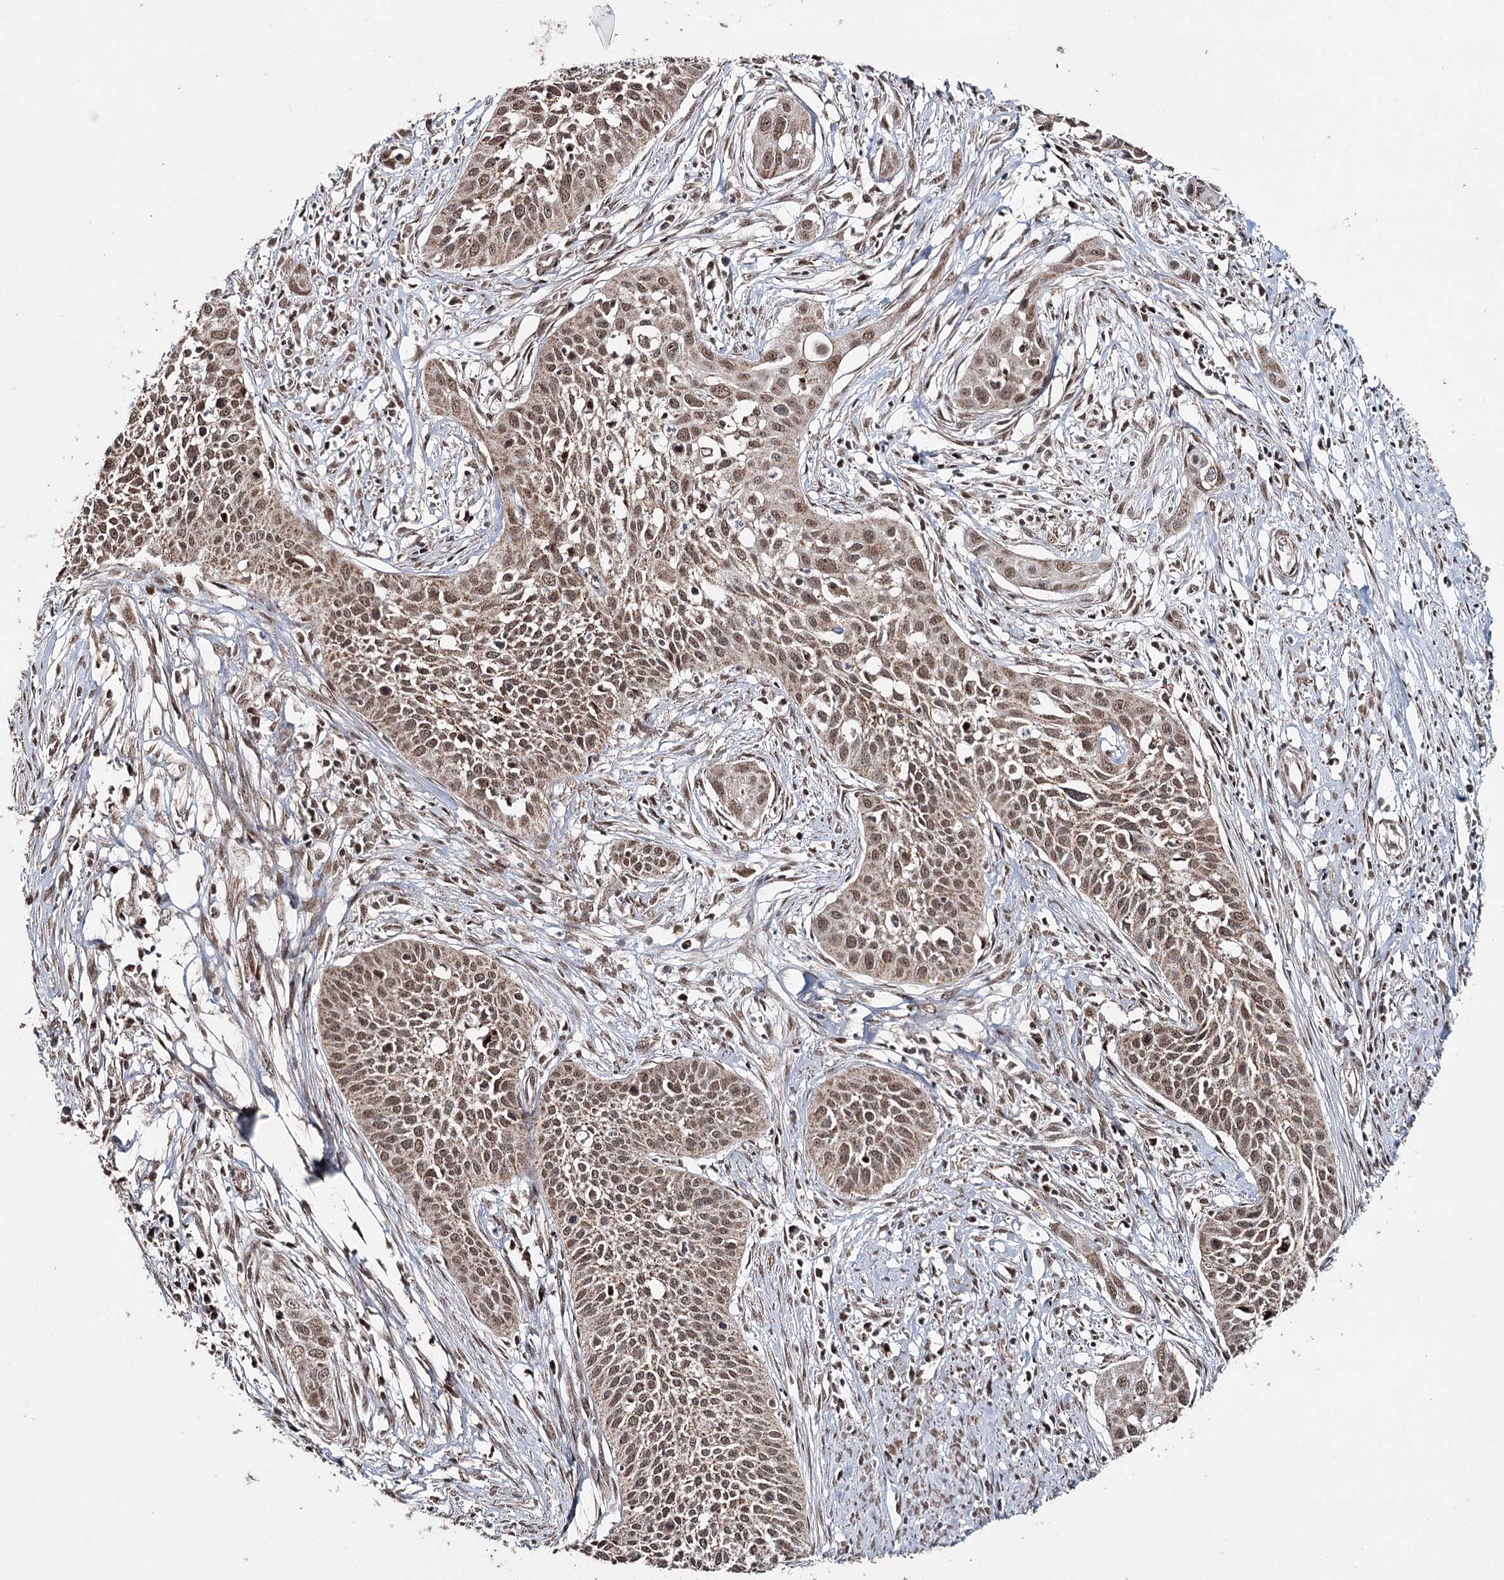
{"staining": {"intensity": "moderate", "quantity": ">75%", "location": "cytoplasmic/membranous,nuclear"}, "tissue": "cervical cancer", "cell_type": "Tumor cells", "image_type": "cancer", "snomed": [{"axis": "morphology", "description": "Squamous cell carcinoma, NOS"}, {"axis": "topography", "description": "Cervix"}], "caption": "The histopathology image displays immunohistochemical staining of cervical cancer. There is moderate cytoplasmic/membranous and nuclear expression is identified in approximately >75% of tumor cells.", "gene": "PDHX", "patient": {"sex": "female", "age": 34}}